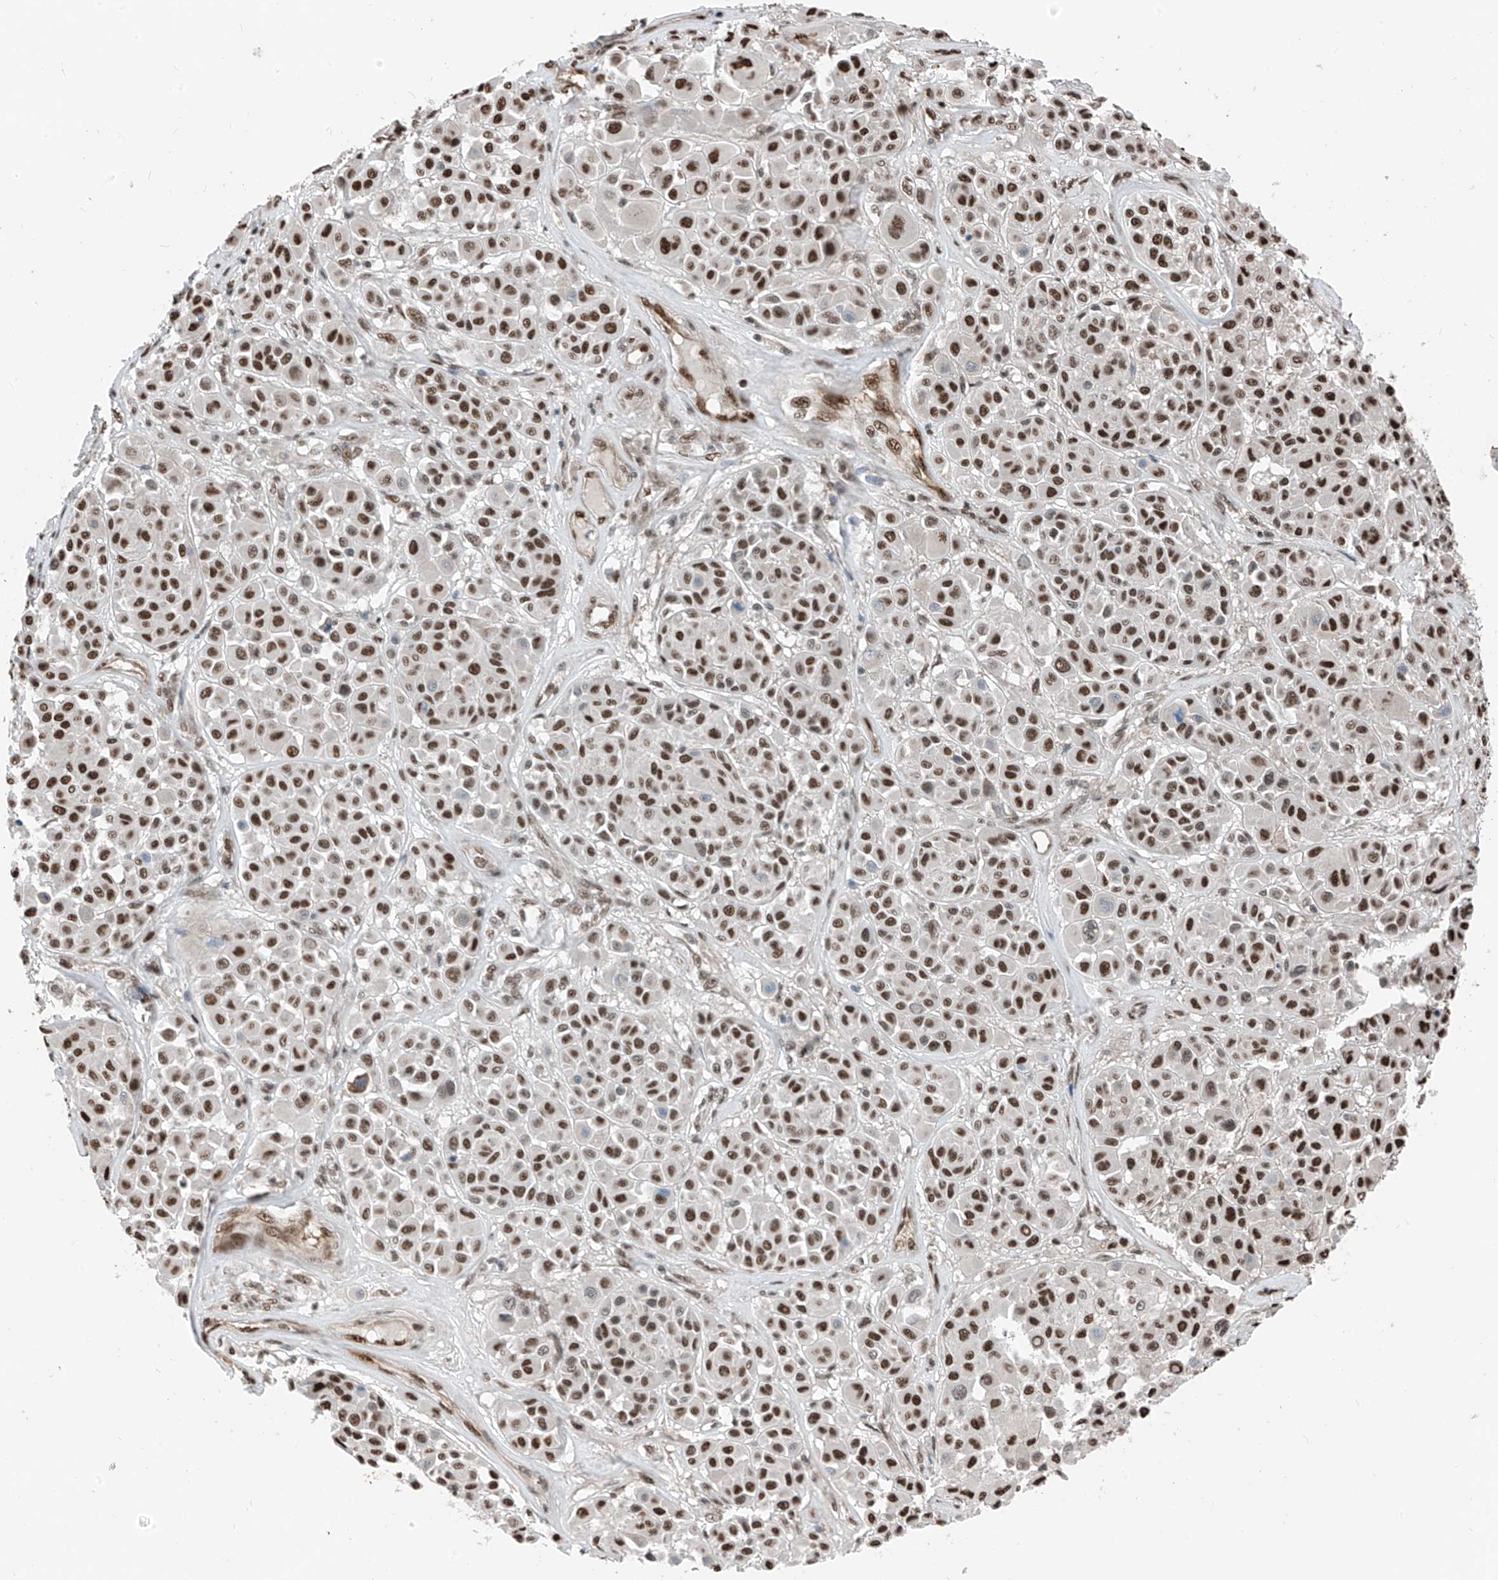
{"staining": {"intensity": "moderate", "quantity": ">75%", "location": "nuclear"}, "tissue": "melanoma", "cell_type": "Tumor cells", "image_type": "cancer", "snomed": [{"axis": "morphology", "description": "Malignant melanoma, Metastatic site"}, {"axis": "topography", "description": "Soft tissue"}], "caption": "Immunohistochemistry (IHC) micrograph of human melanoma stained for a protein (brown), which reveals medium levels of moderate nuclear positivity in about >75% of tumor cells.", "gene": "RBP7", "patient": {"sex": "male", "age": 41}}